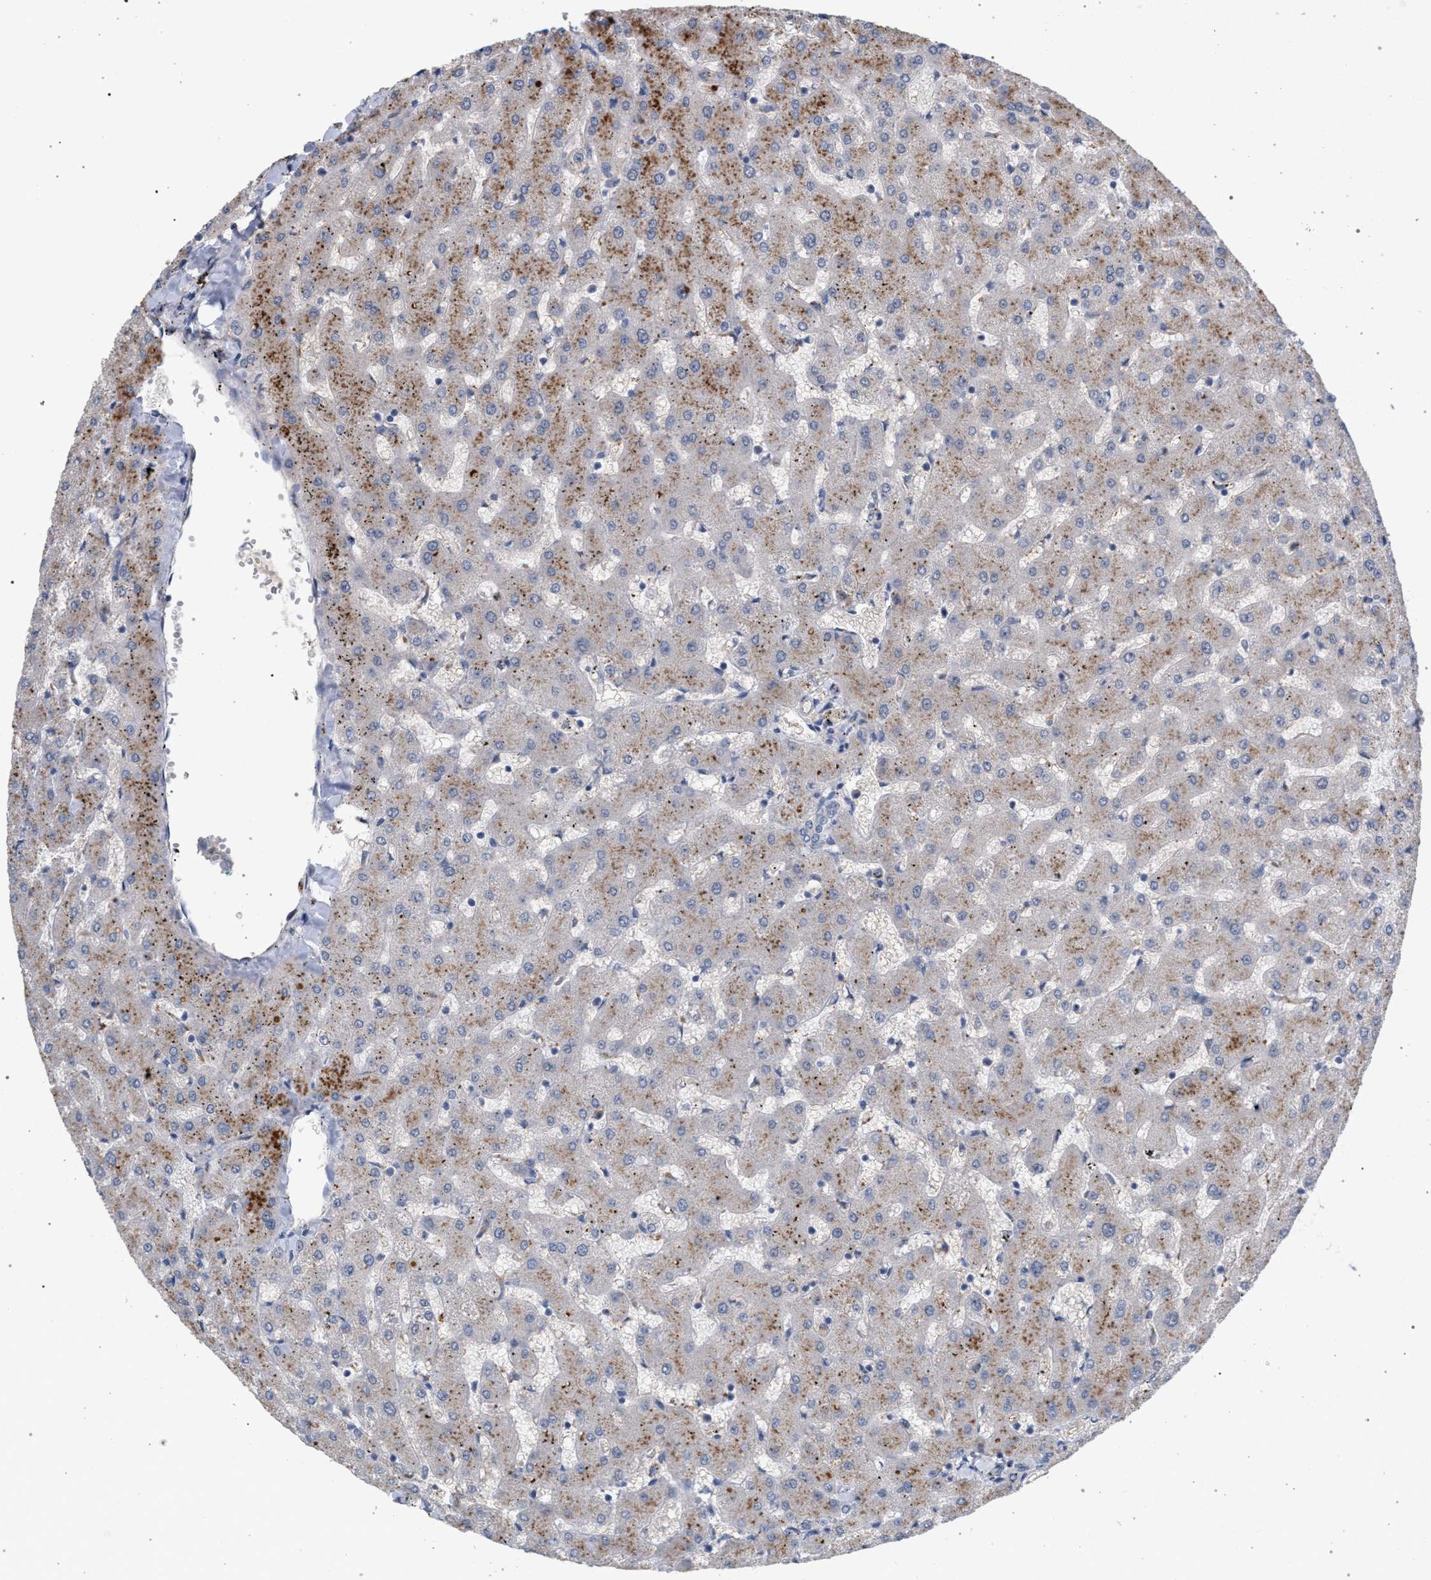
{"staining": {"intensity": "weak", "quantity": "<25%", "location": "cytoplasmic/membranous"}, "tissue": "liver", "cell_type": "Cholangiocytes", "image_type": "normal", "snomed": [{"axis": "morphology", "description": "Normal tissue, NOS"}, {"axis": "topography", "description": "Liver"}], "caption": "DAB immunohistochemical staining of benign human liver reveals no significant staining in cholangiocytes.", "gene": "MAMDC2", "patient": {"sex": "female", "age": 63}}